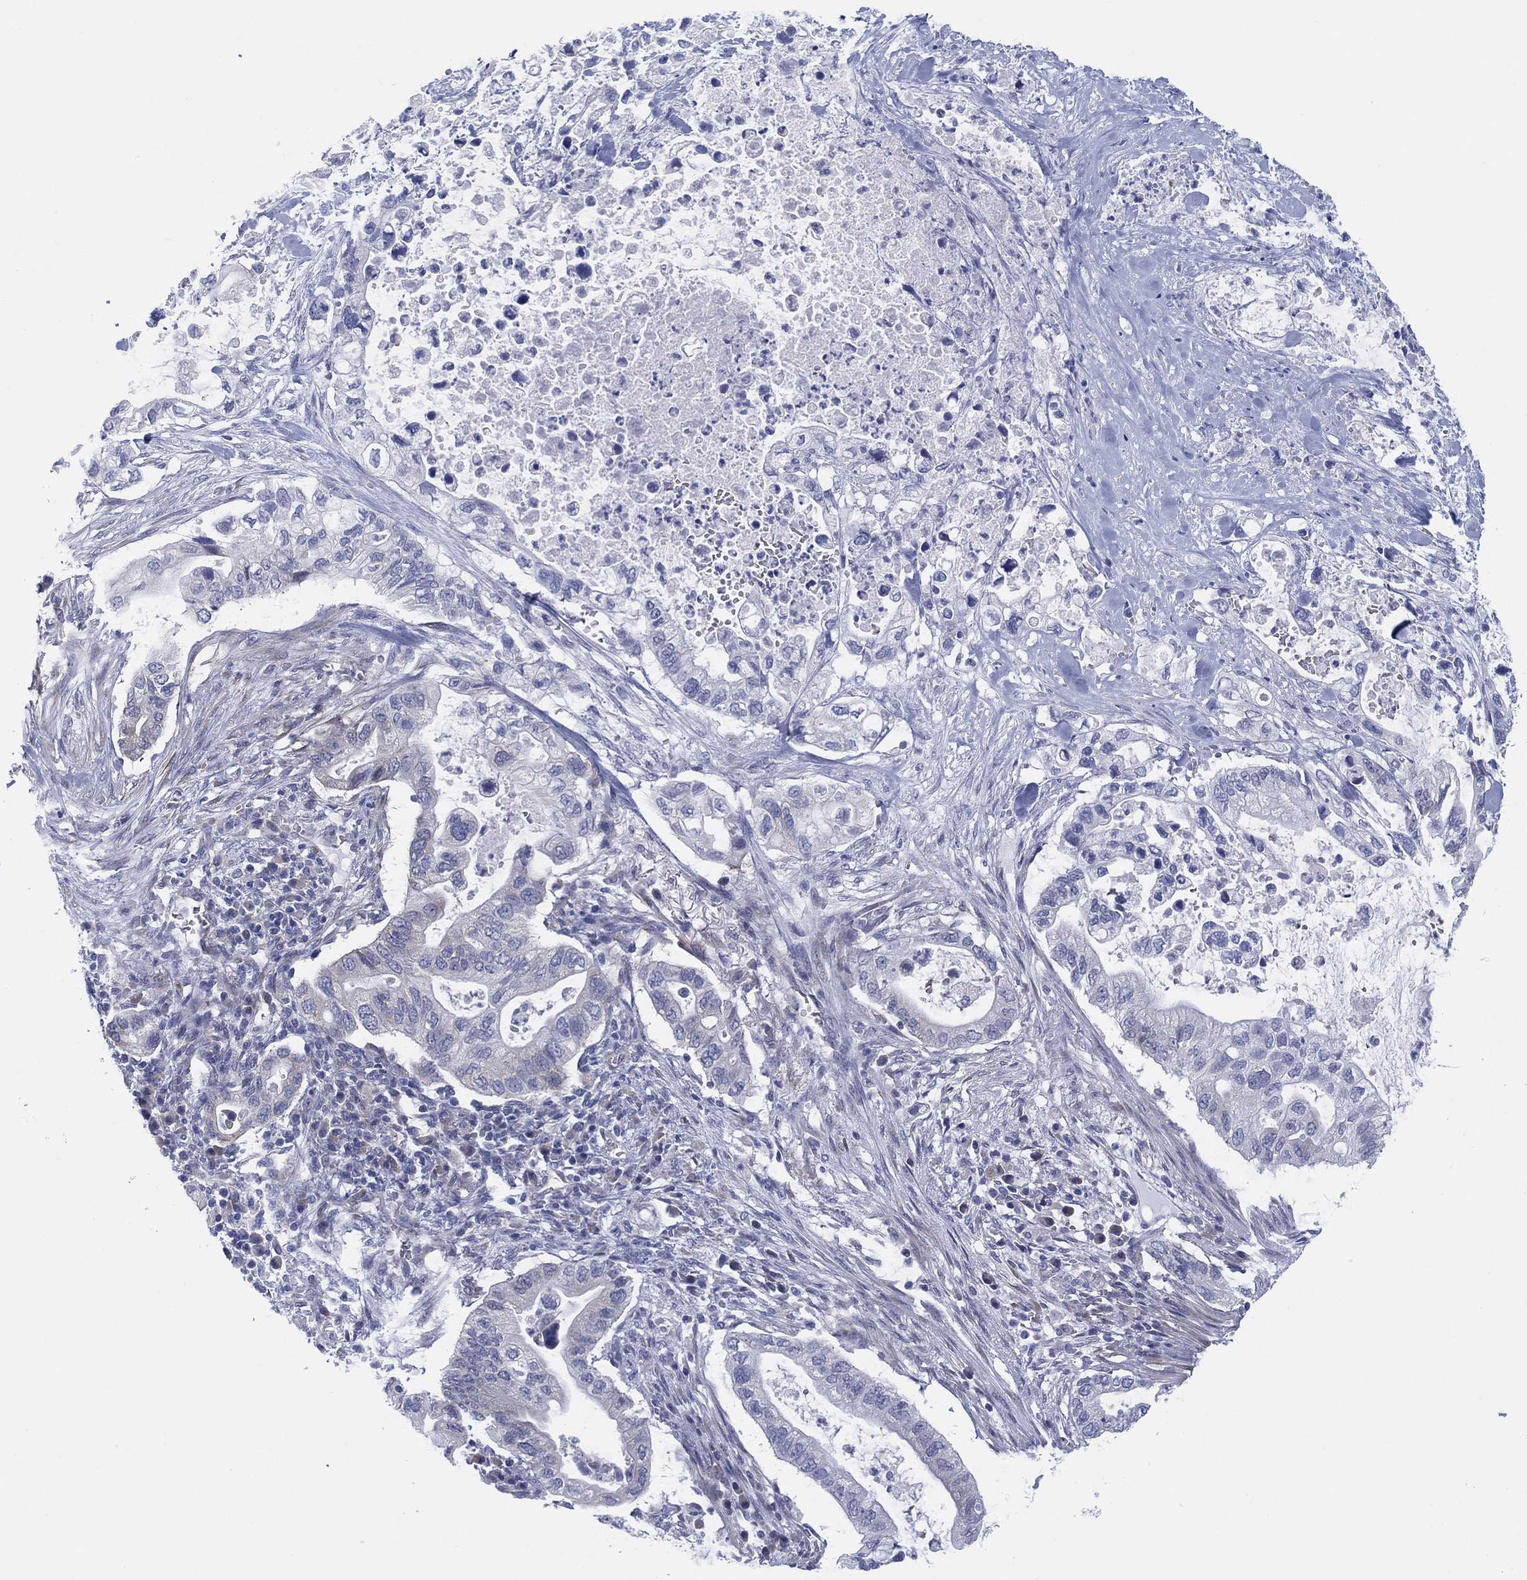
{"staining": {"intensity": "negative", "quantity": "none", "location": "none"}, "tissue": "pancreatic cancer", "cell_type": "Tumor cells", "image_type": "cancer", "snomed": [{"axis": "morphology", "description": "Adenocarcinoma, NOS"}, {"axis": "topography", "description": "Pancreas"}], "caption": "Pancreatic cancer stained for a protein using IHC reveals no staining tumor cells.", "gene": "HEATR4", "patient": {"sex": "female", "age": 72}}